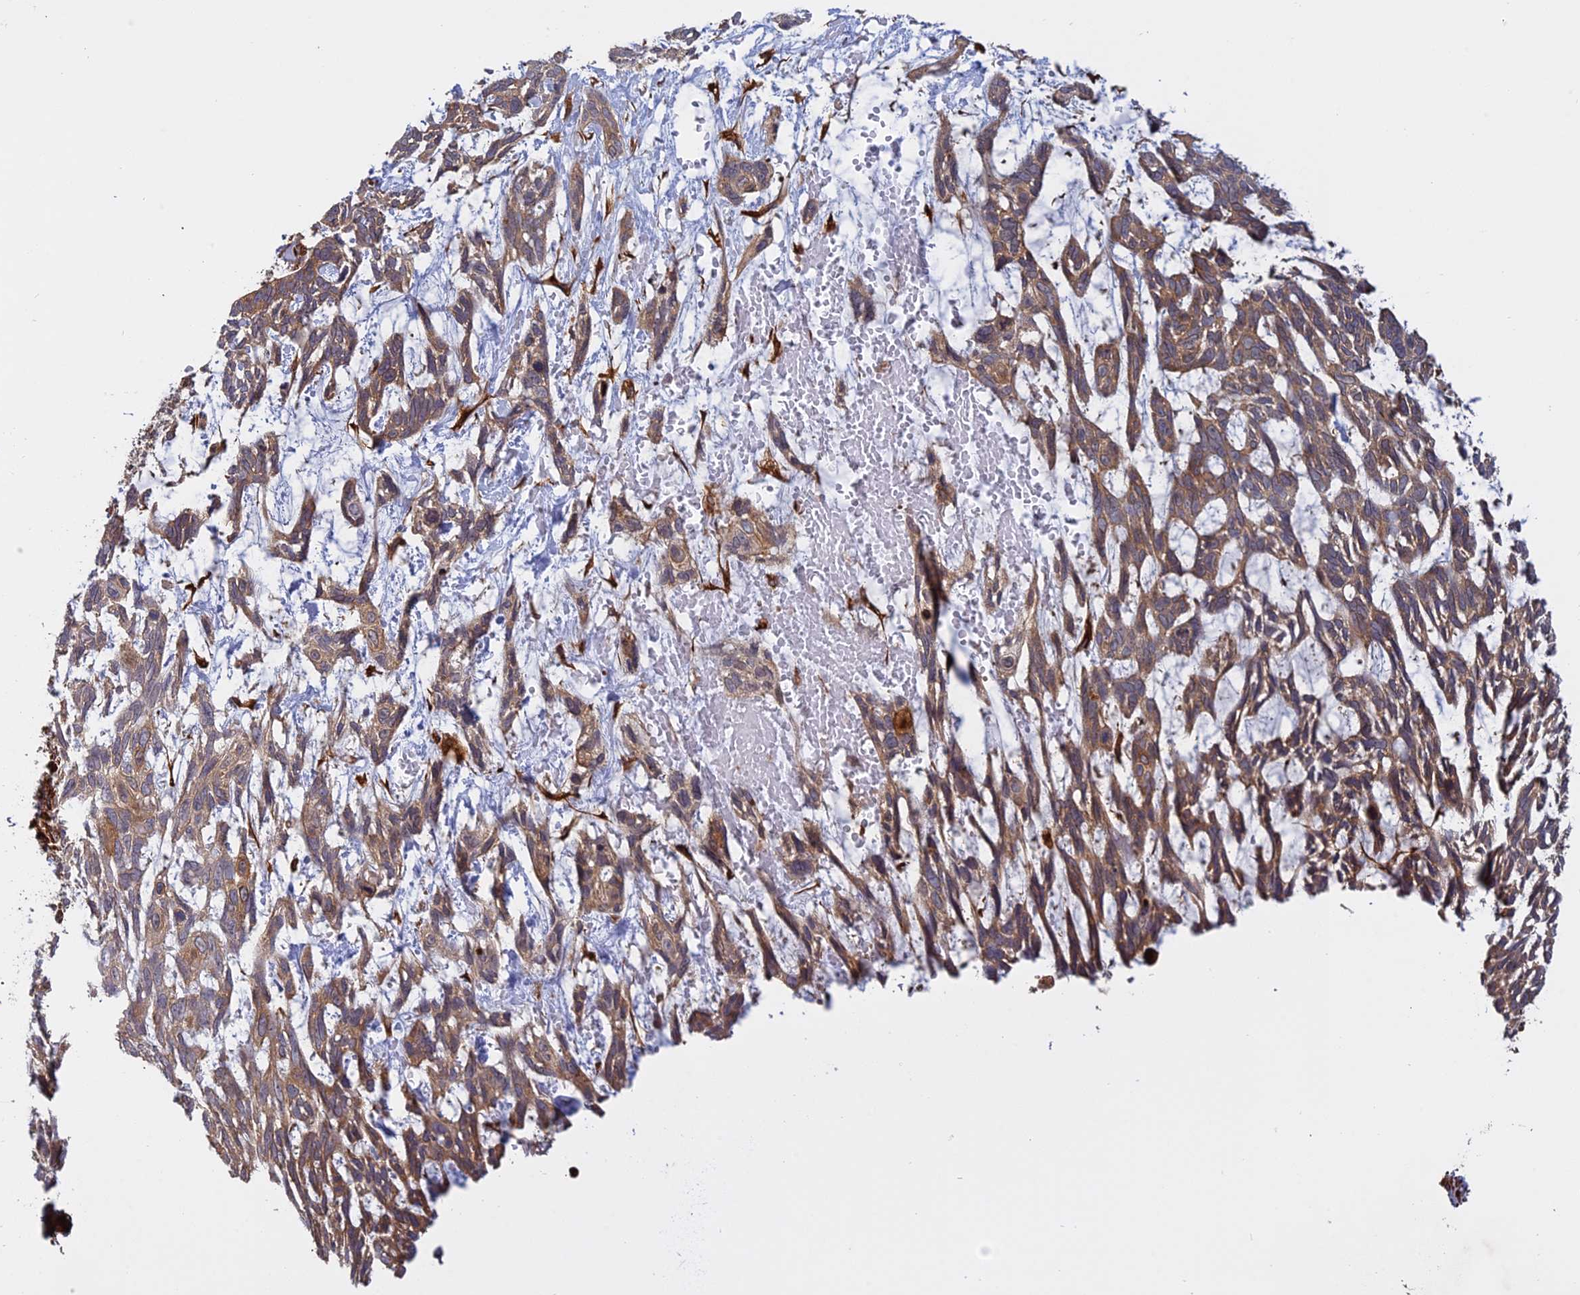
{"staining": {"intensity": "moderate", "quantity": "25%-75%", "location": "cytoplasmic/membranous"}, "tissue": "skin cancer", "cell_type": "Tumor cells", "image_type": "cancer", "snomed": [{"axis": "morphology", "description": "Basal cell carcinoma"}, {"axis": "topography", "description": "Skin"}], "caption": "Protein analysis of skin cancer tissue displays moderate cytoplasmic/membranous staining in about 25%-75% of tumor cells.", "gene": "PHLDB3", "patient": {"sex": "male", "age": 88}}